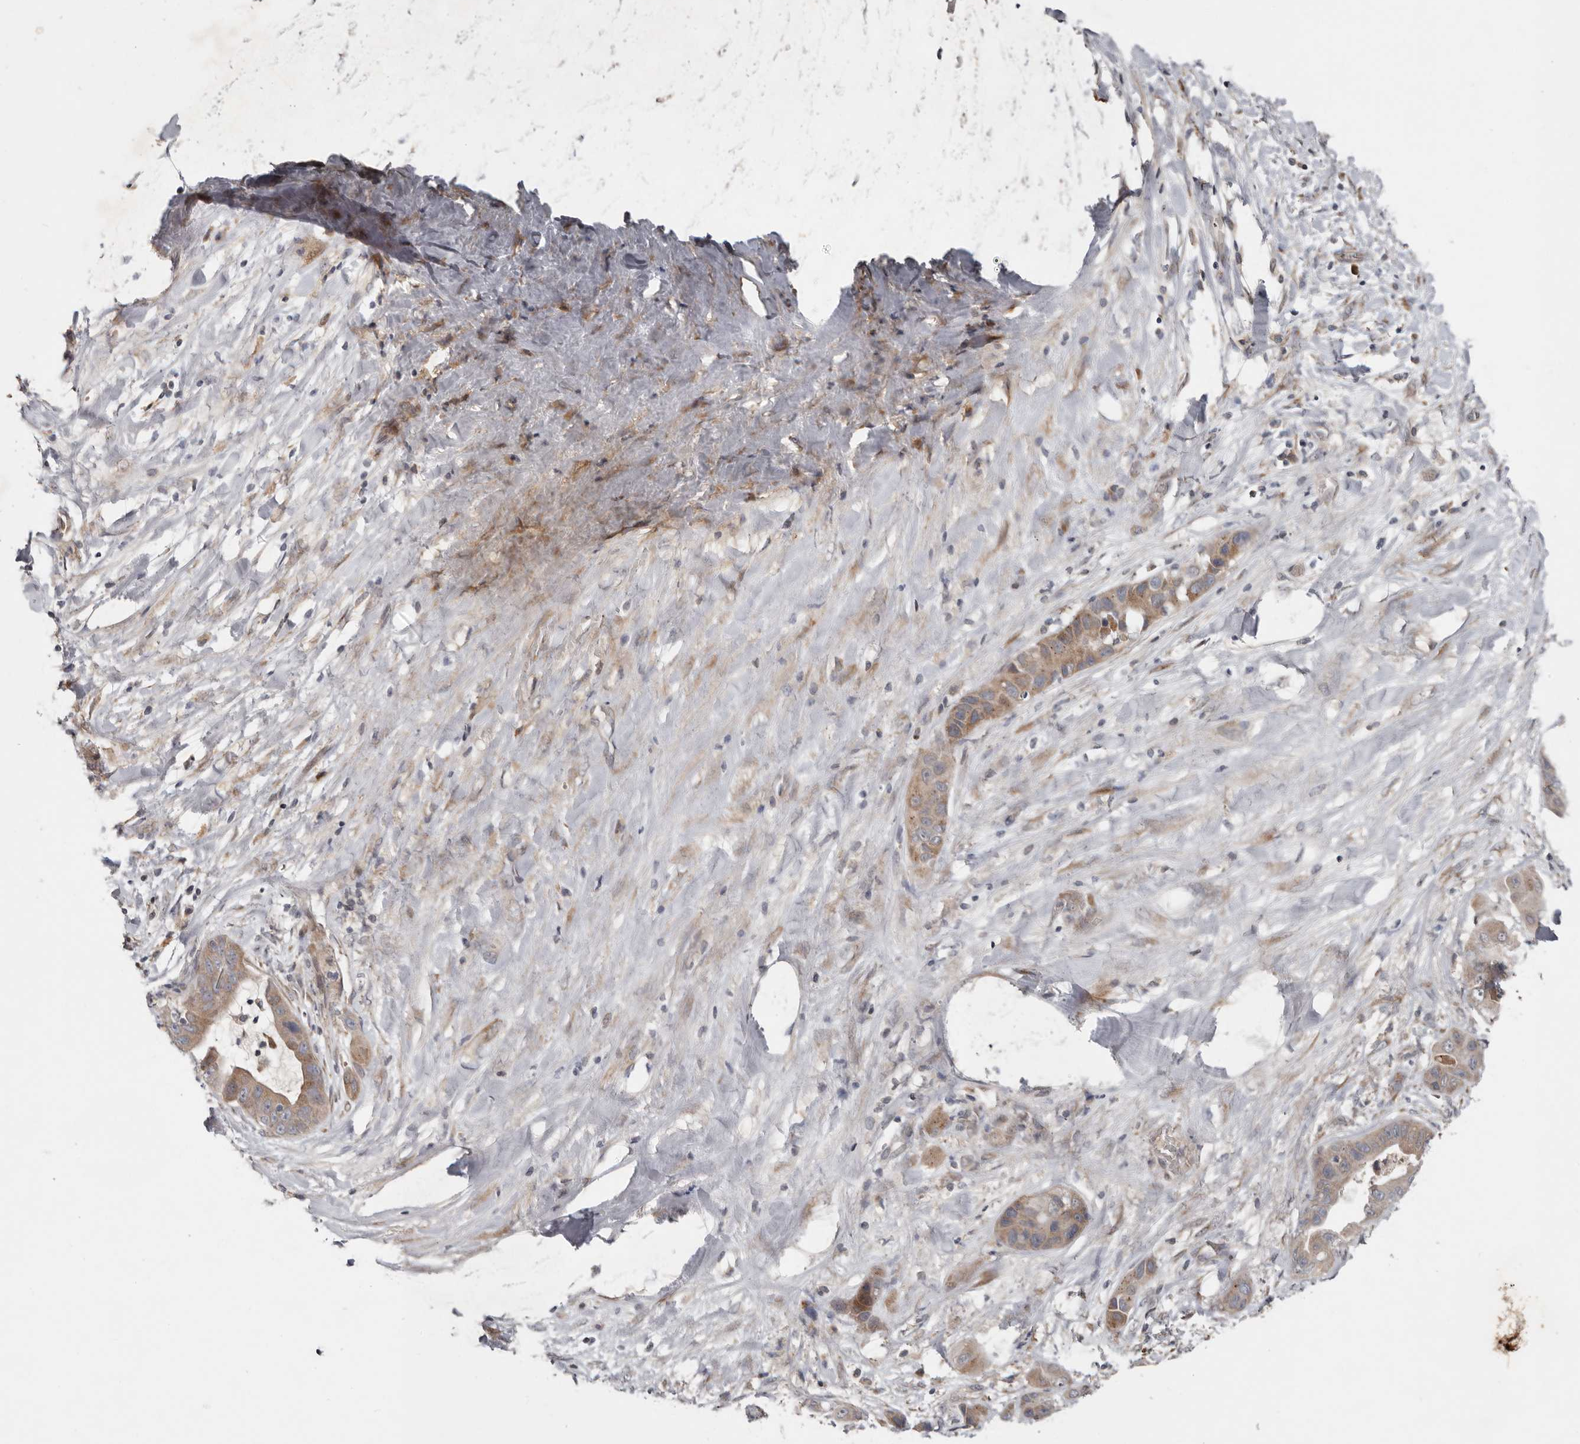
{"staining": {"intensity": "weak", "quantity": ">75%", "location": "cytoplasmic/membranous"}, "tissue": "liver cancer", "cell_type": "Tumor cells", "image_type": "cancer", "snomed": [{"axis": "morphology", "description": "Cholangiocarcinoma"}, {"axis": "topography", "description": "Liver"}], "caption": "Weak cytoplasmic/membranous protein staining is identified in about >75% of tumor cells in liver cholangiocarcinoma.", "gene": "CHML", "patient": {"sex": "female", "age": 52}}